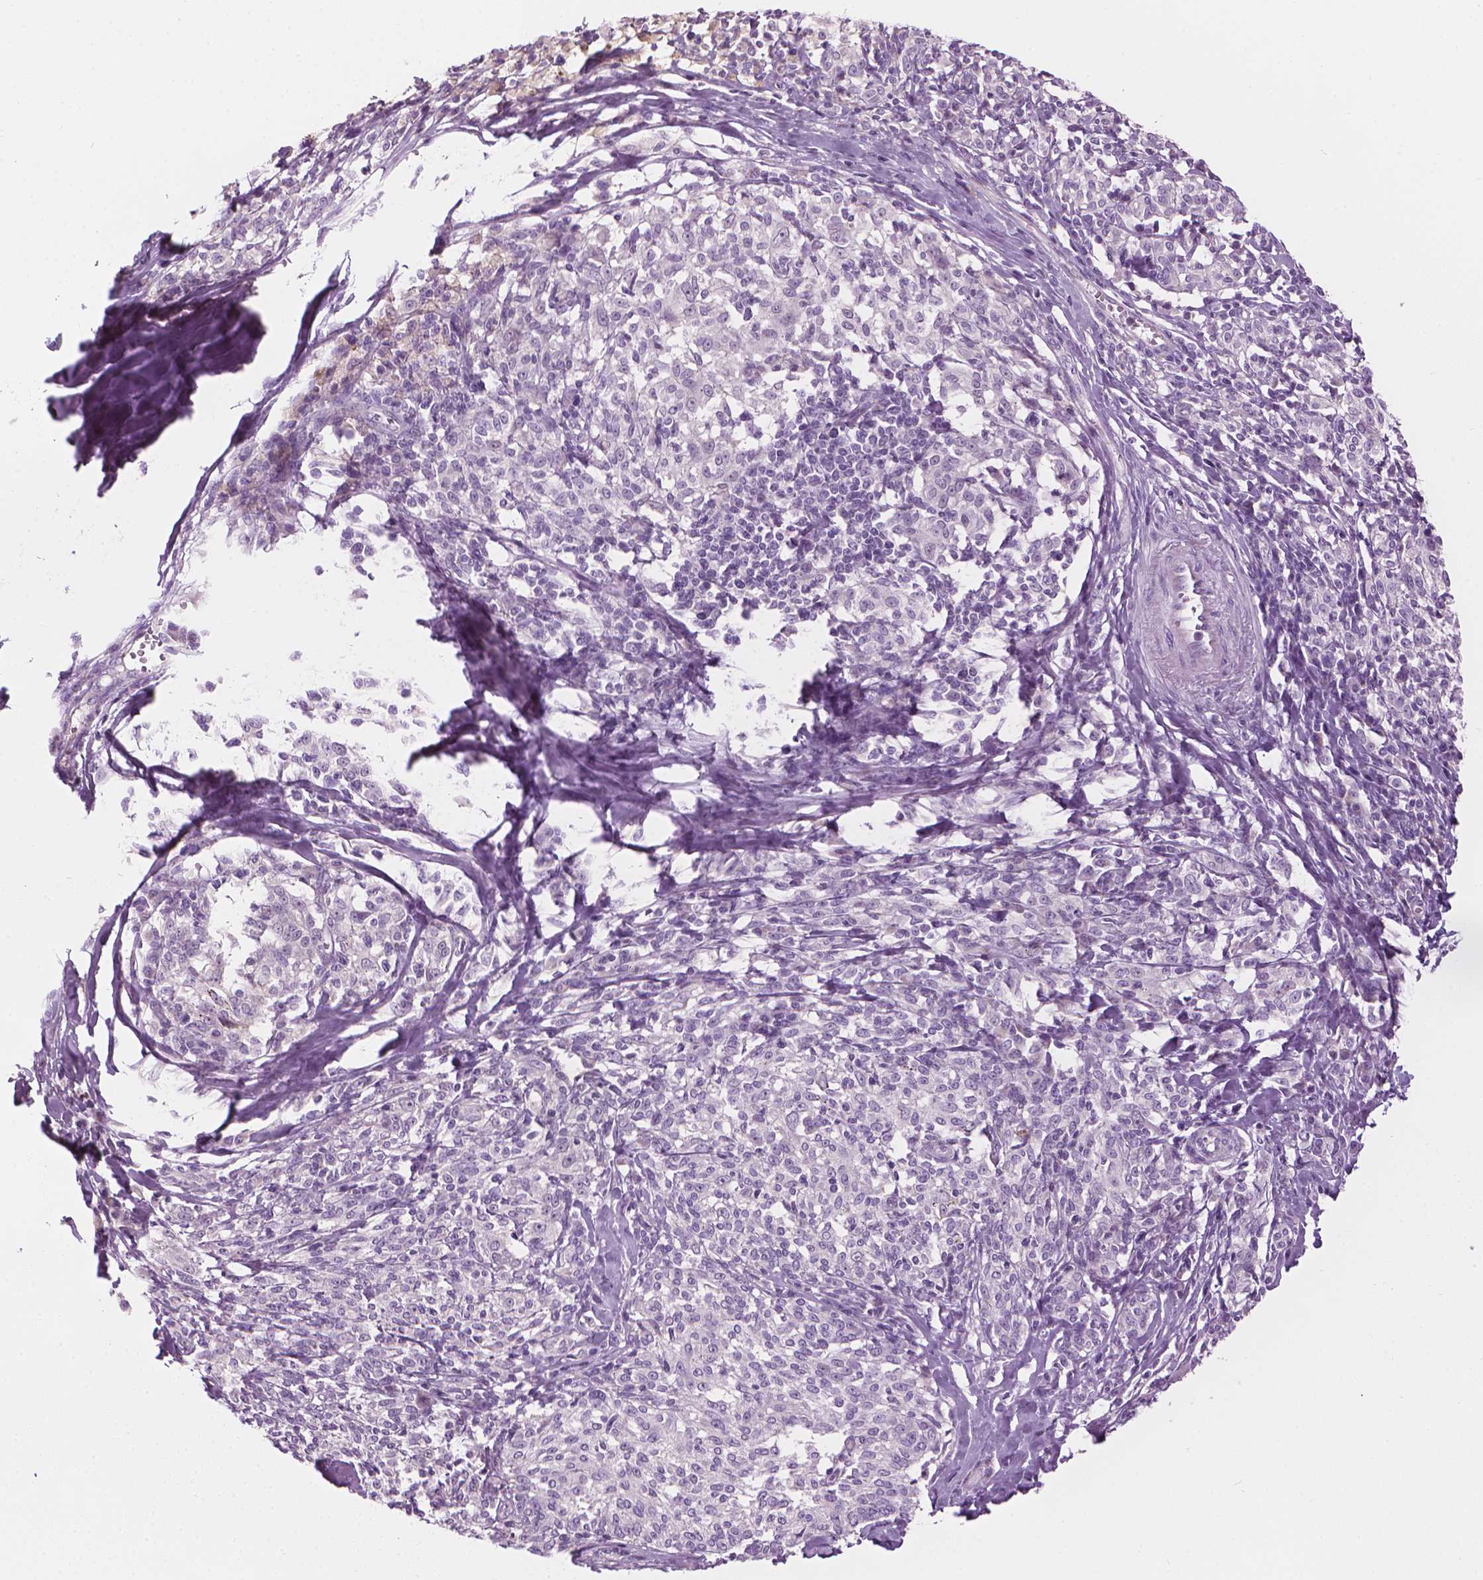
{"staining": {"intensity": "negative", "quantity": "none", "location": "none"}, "tissue": "melanoma", "cell_type": "Tumor cells", "image_type": "cancer", "snomed": [{"axis": "morphology", "description": "Malignant melanoma, NOS"}, {"axis": "topography", "description": "Skin"}], "caption": "Melanoma was stained to show a protein in brown. There is no significant positivity in tumor cells.", "gene": "CFAP126", "patient": {"sex": "female", "age": 72}}